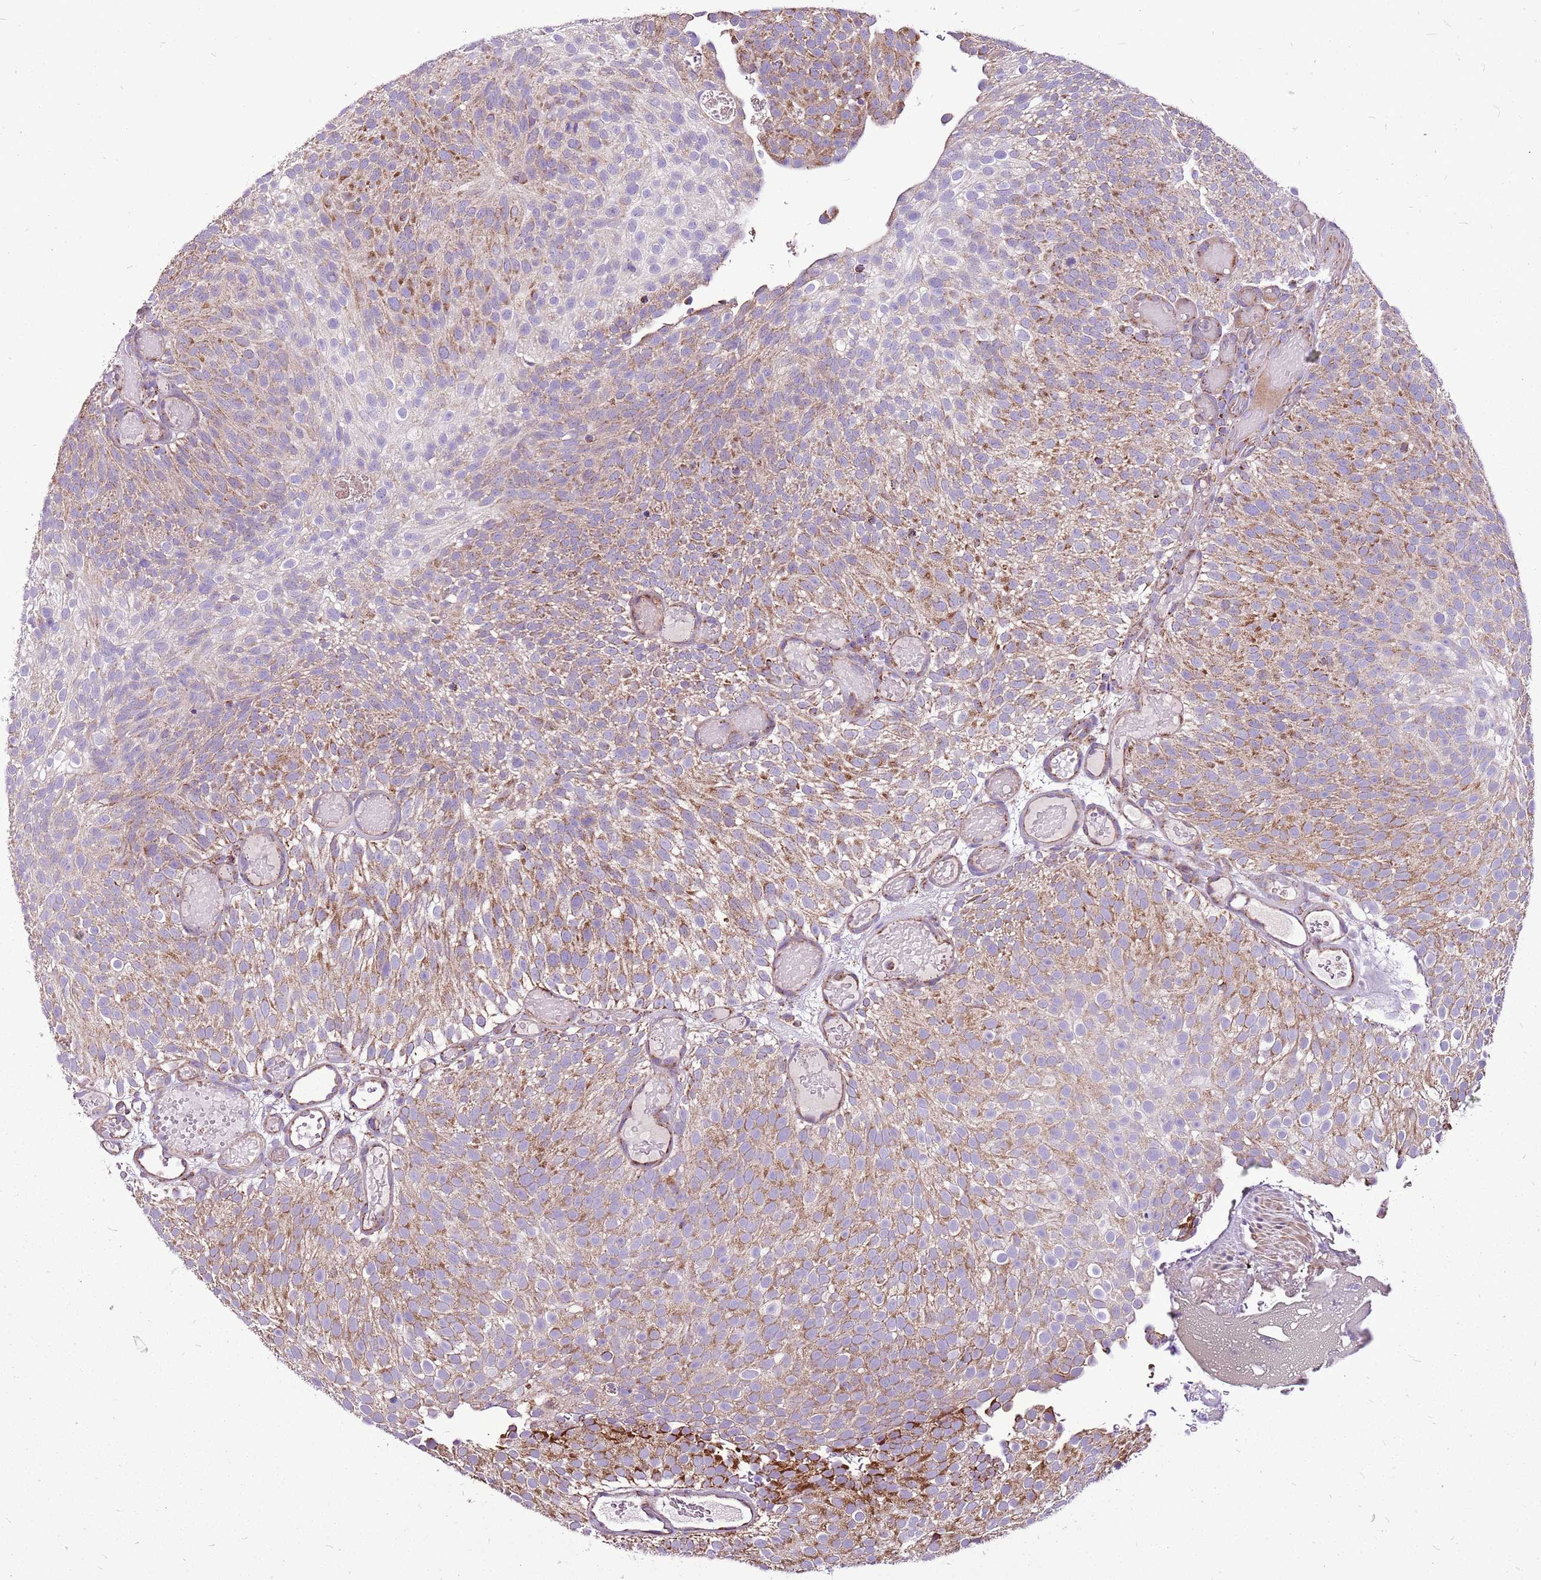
{"staining": {"intensity": "moderate", "quantity": ">75%", "location": "cytoplasmic/membranous"}, "tissue": "urothelial cancer", "cell_type": "Tumor cells", "image_type": "cancer", "snomed": [{"axis": "morphology", "description": "Urothelial carcinoma, Low grade"}, {"axis": "topography", "description": "Urinary bladder"}], "caption": "Human low-grade urothelial carcinoma stained for a protein (brown) reveals moderate cytoplasmic/membranous positive expression in approximately >75% of tumor cells.", "gene": "GCDH", "patient": {"sex": "male", "age": 78}}